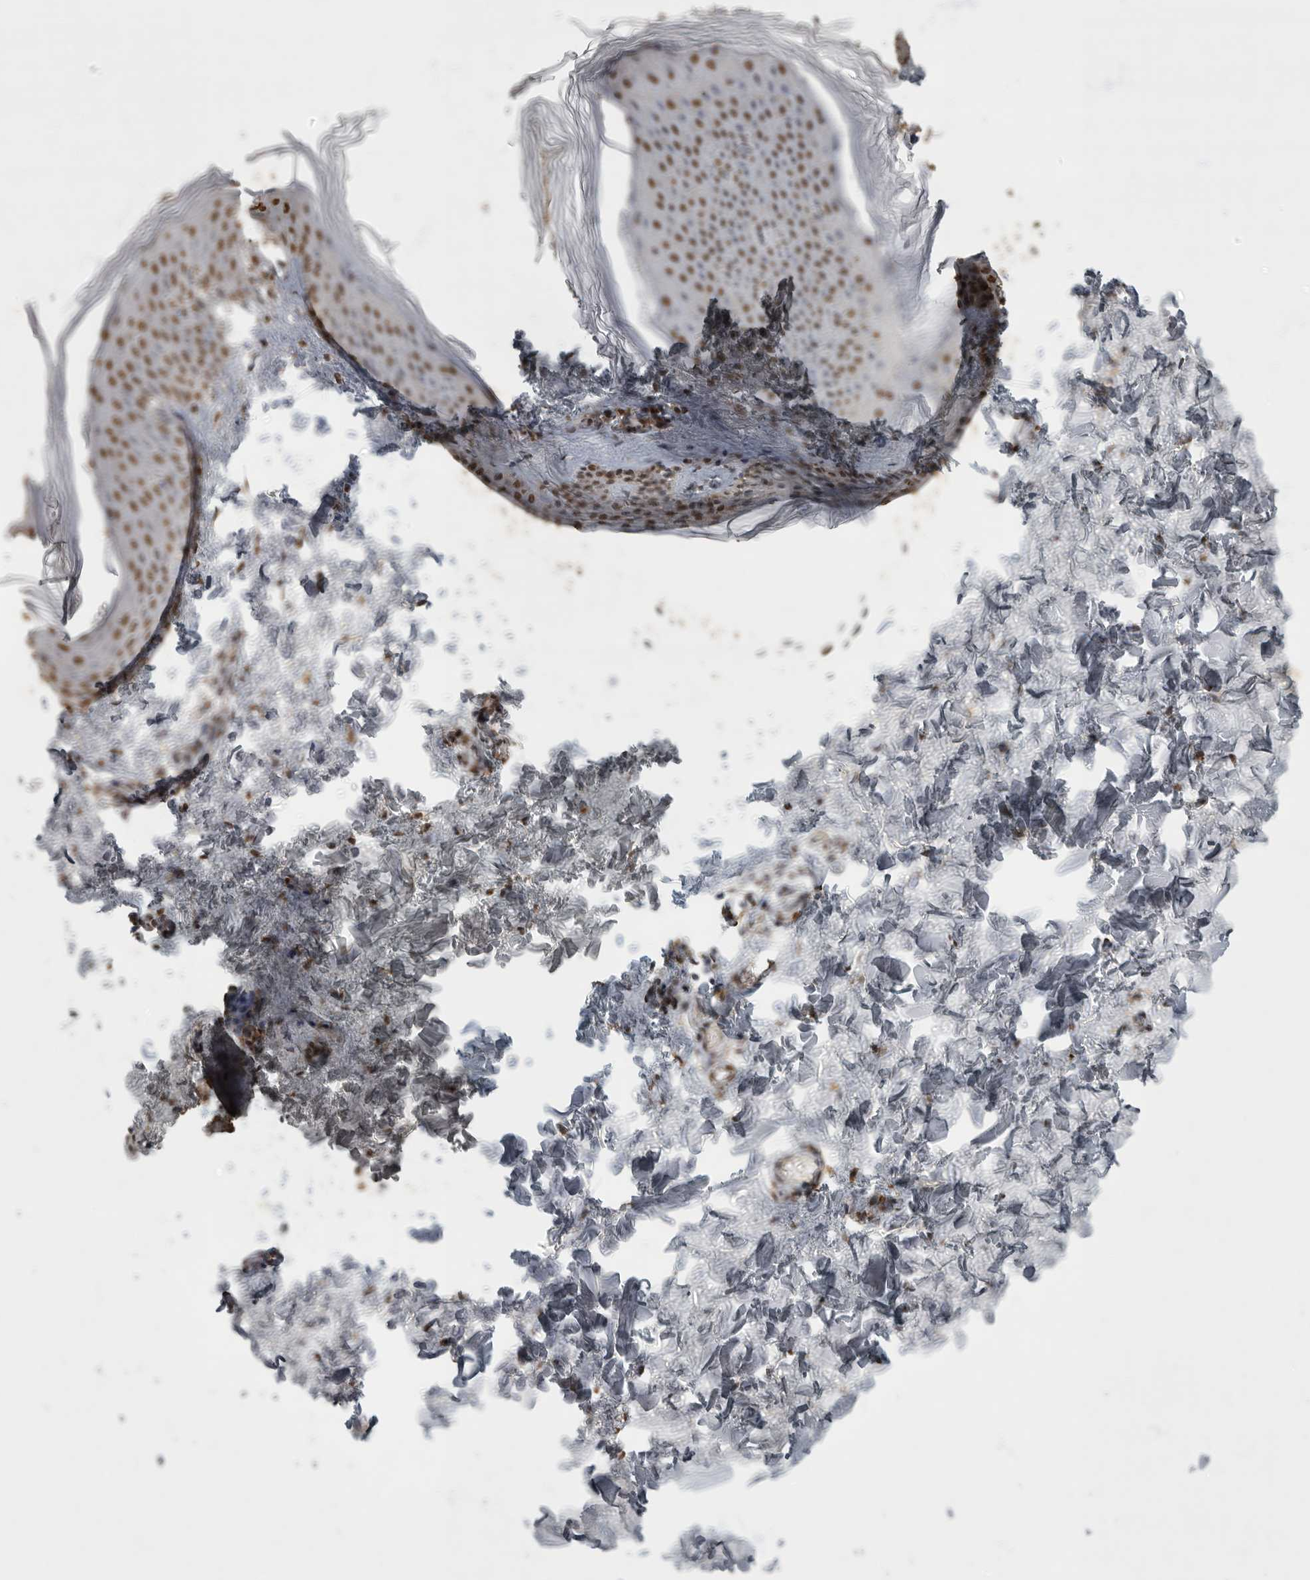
{"staining": {"intensity": "moderate", "quantity": "25%-75%", "location": "cytoplasmic/membranous,nuclear"}, "tissue": "skin", "cell_type": "Fibroblasts", "image_type": "normal", "snomed": [{"axis": "morphology", "description": "Normal tissue, NOS"}, {"axis": "topography", "description": "Skin"}], "caption": "DAB (3,3'-diaminobenzidine) immunohistochemical staining of normal human skin shows moderate cytoplasmic/membranous,nuclear protein expression in about 25%-75% of fibroblasts.", "gene": "NBL1", "patient": {"sex": "female", "age": 27}}